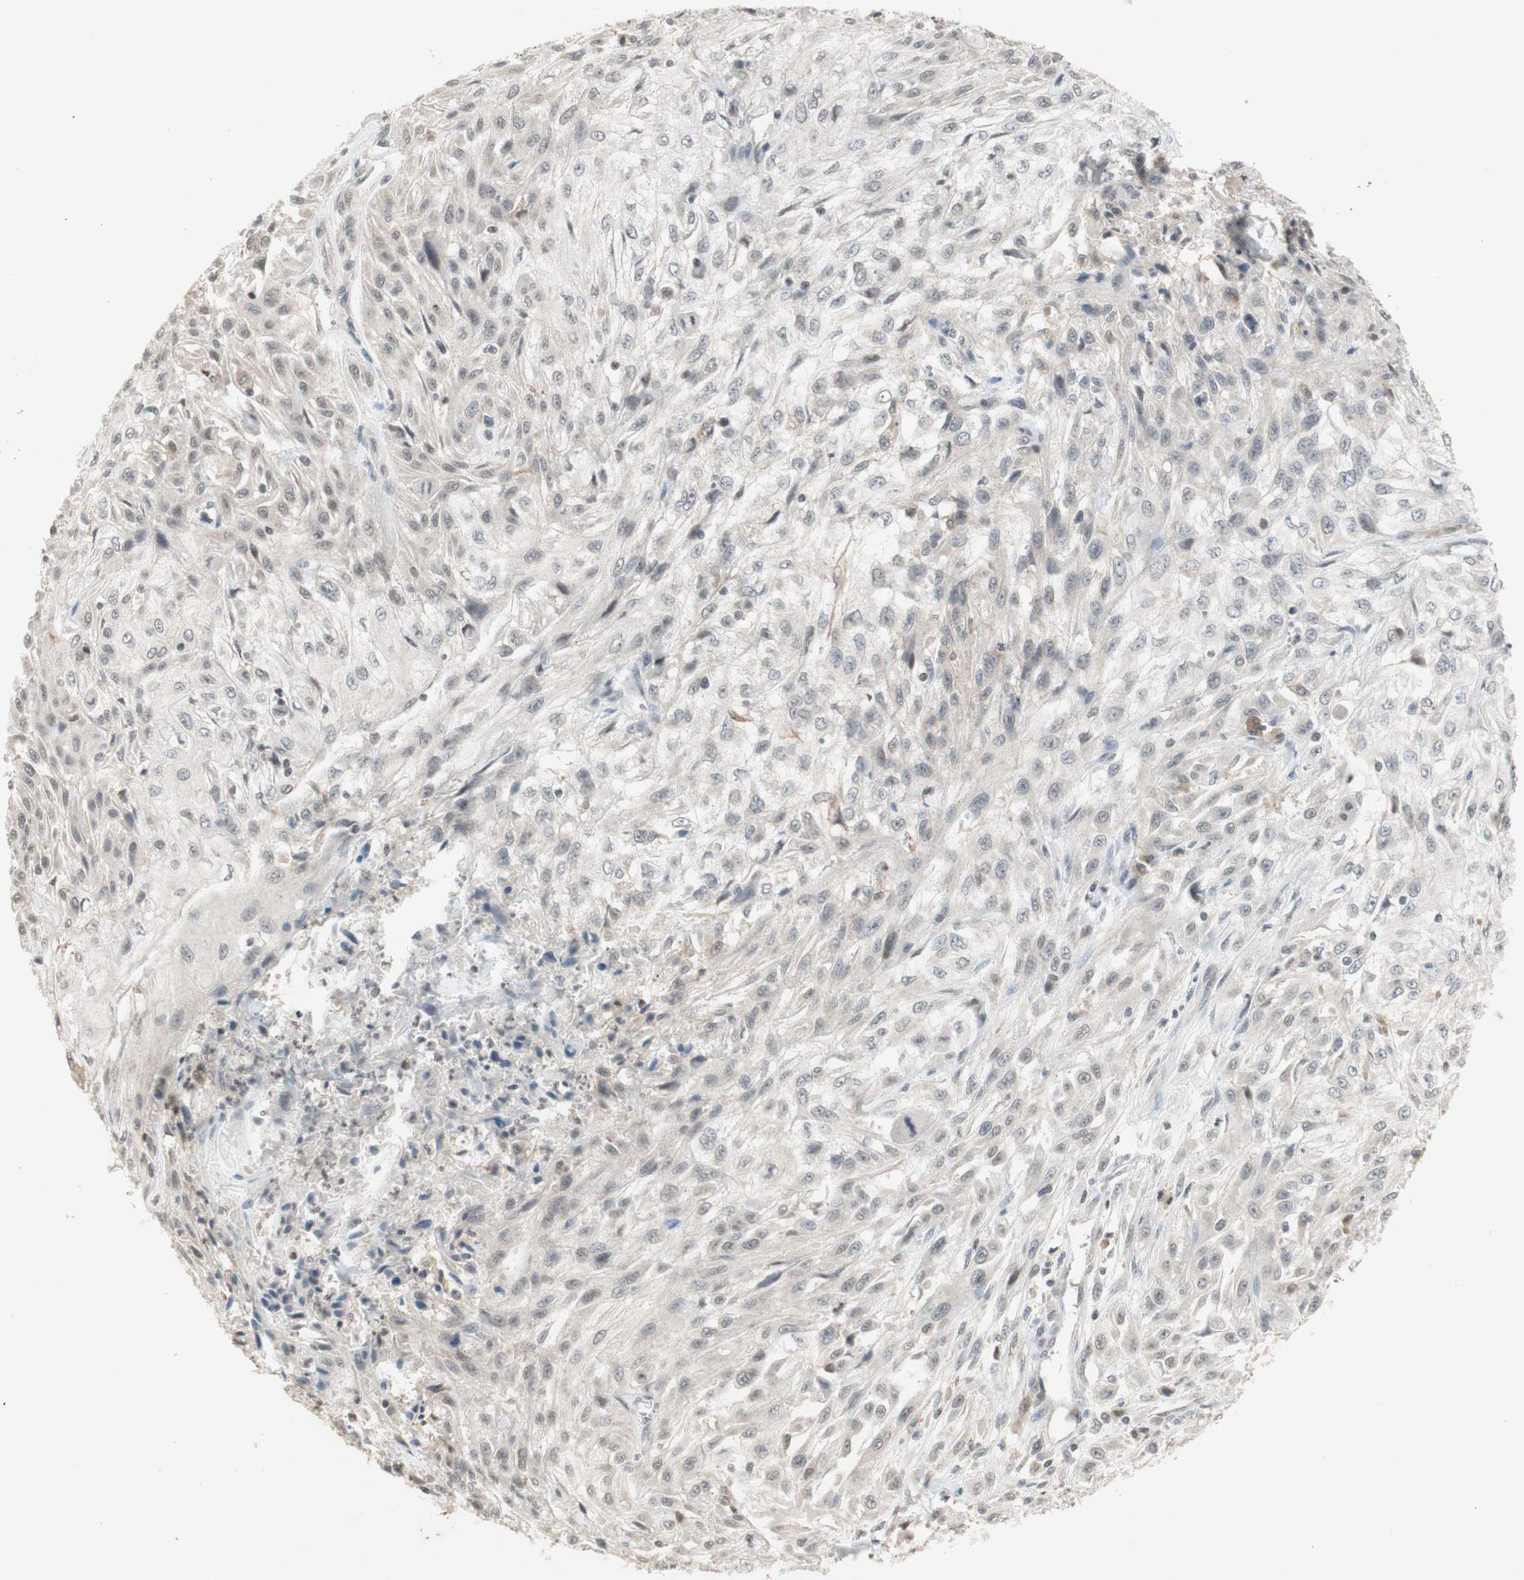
{"staining": {"intensity": "negative", "quantity": "none", "location": "none"}, "tissue": "skin cancer", "cell_type": "Tumor cells", "image_type": "cancer", "snomed": [{"axis": "morphology", "description": "Squamous cell carcinoma, NOS"}, {"axis": "topography", "description": "Skin"}], "caption": "The immunohistochemistry photomicrograph has no significant staining in tumor cells of skin squamous cell carcinoma tissue.", "gene": "GLI1", "patient": {"sex": "male", "age": 75}}